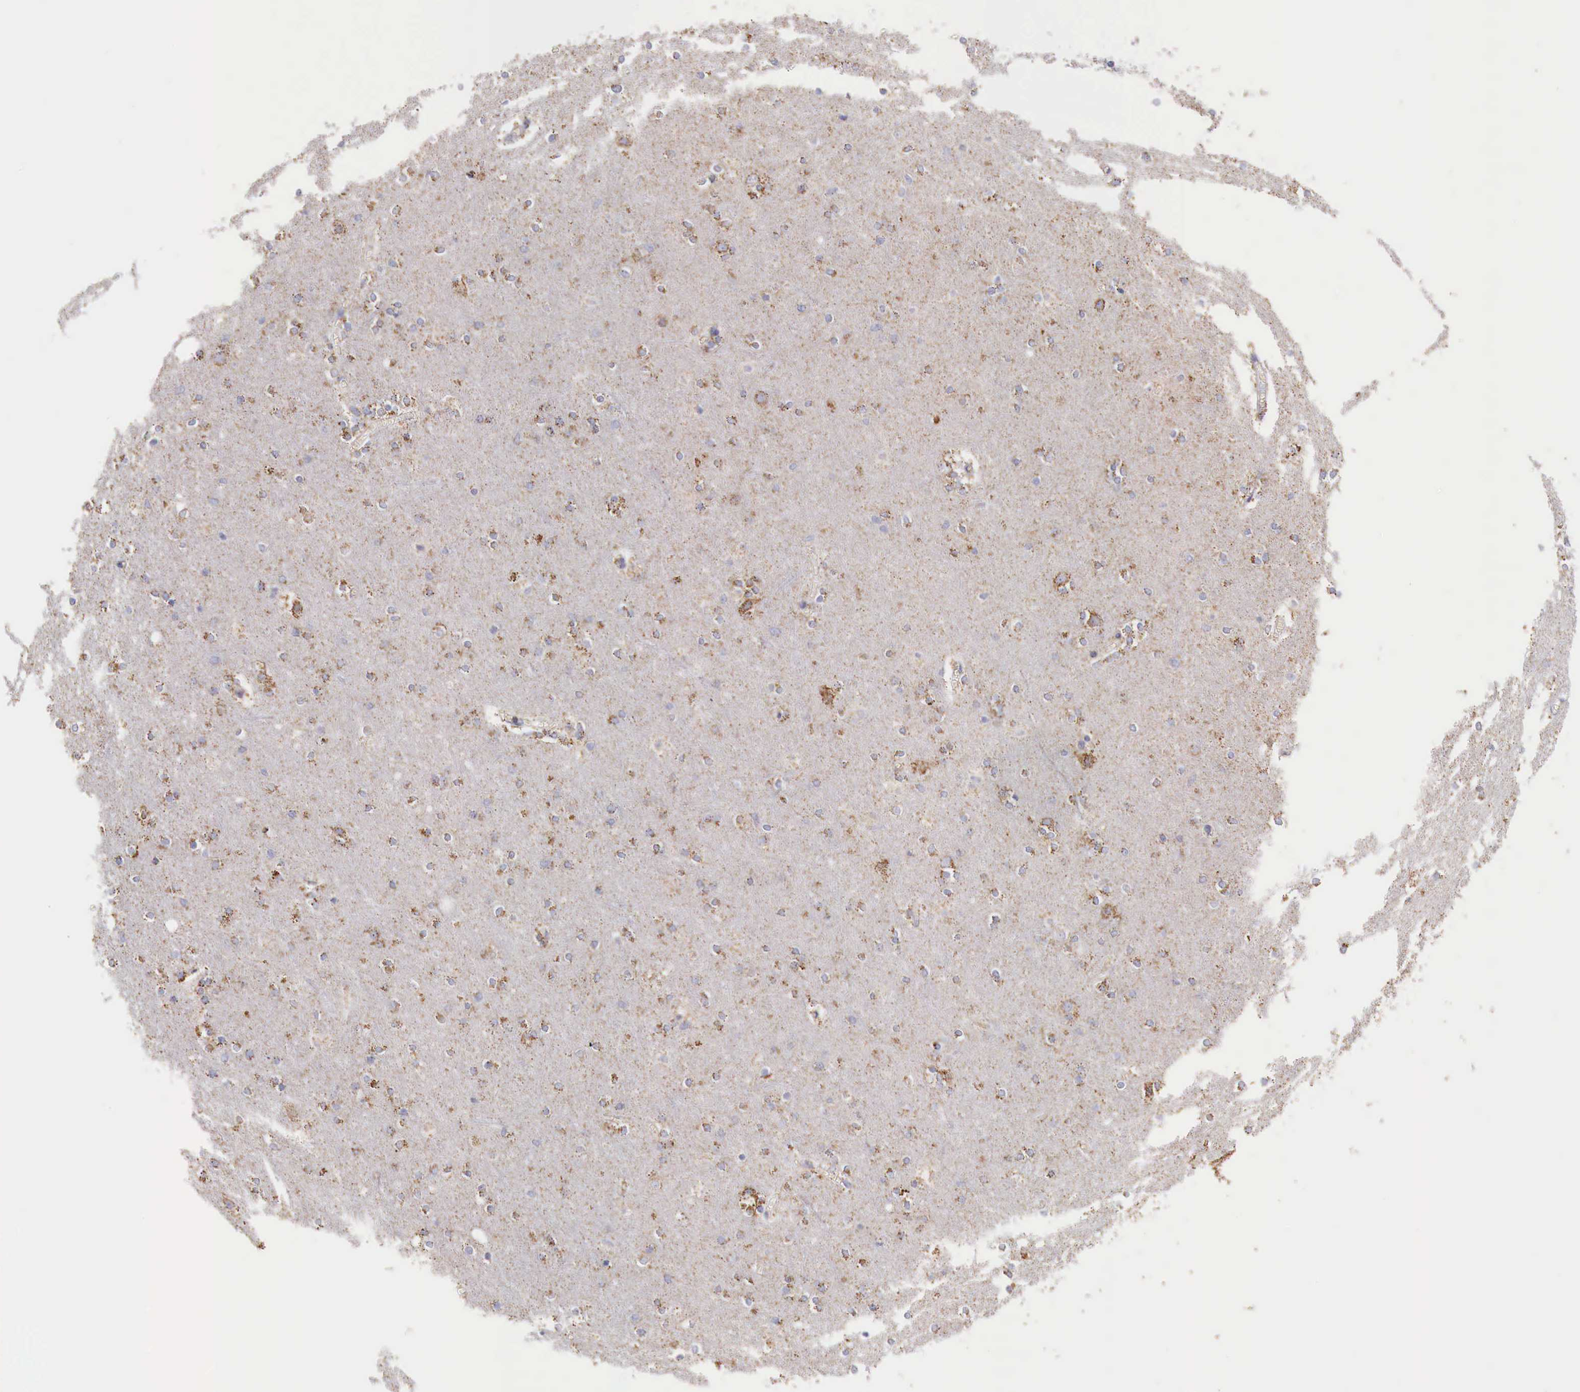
{"staining": {"intensity": "negative", "quantity": "none", "location": "none"}, "tissue": "cerebral cortex", "cell_type": "Endothelial cells", "image_type": "normal", "snomed": [{"axis": "morphology", "description": "Normal tissue, NOS"}, {"axis": "topography", "description": "Cerebral cortex"}], "caption": "High power microscopy micrograph of an immunohistochemistry (IHC) photomicrograph of benign cerebral cortex, revealing no significant positivity in endothelial cells. (DAB (3,3'-diaminobenzidine) immunohistochemistry (IHC), high magnification).", "gene": "IDH3G", "patient": {"sex": "female", "age": 54}}